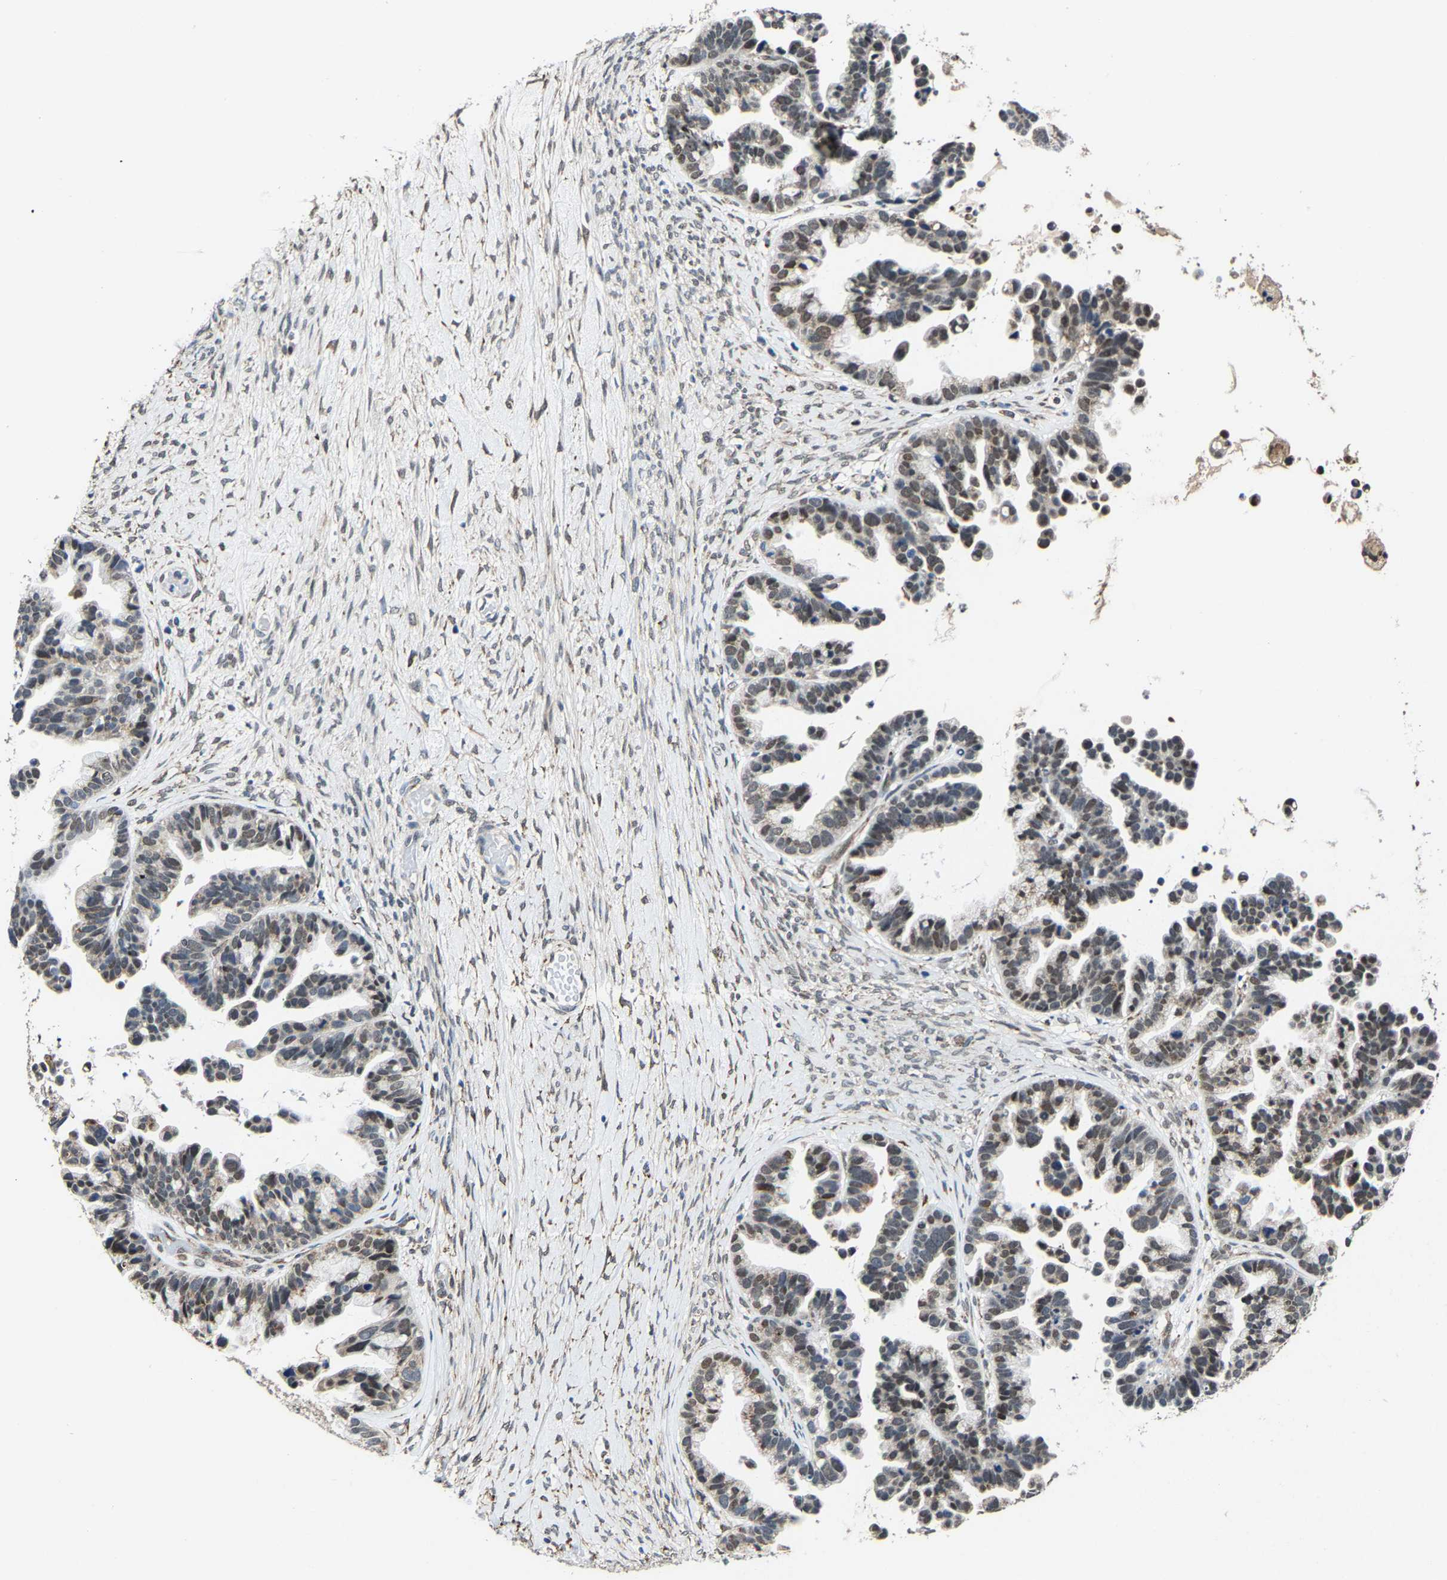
{"staining": {"intensity": "moderate", "quantity": "25%-75%", "location": "nuclear"}, "tissue": "ovarian cancer", "cell_type": "Tumor cells", "image_type": "cancer", "snomed": [{"axis": "morphology", "description": "Cystadenocarcinoma, serous, NOS"}, {"axis": "topography", "description": "Ovary"}], "caption": "Ovarian serous cystadenocarcinoma stained with a brown dye demonstrates moderate nuclear positive staining in approximately 25%-75% of tumor cells.", "gene": "METTL1", "patient": {"sex": "female", "age": 56}}